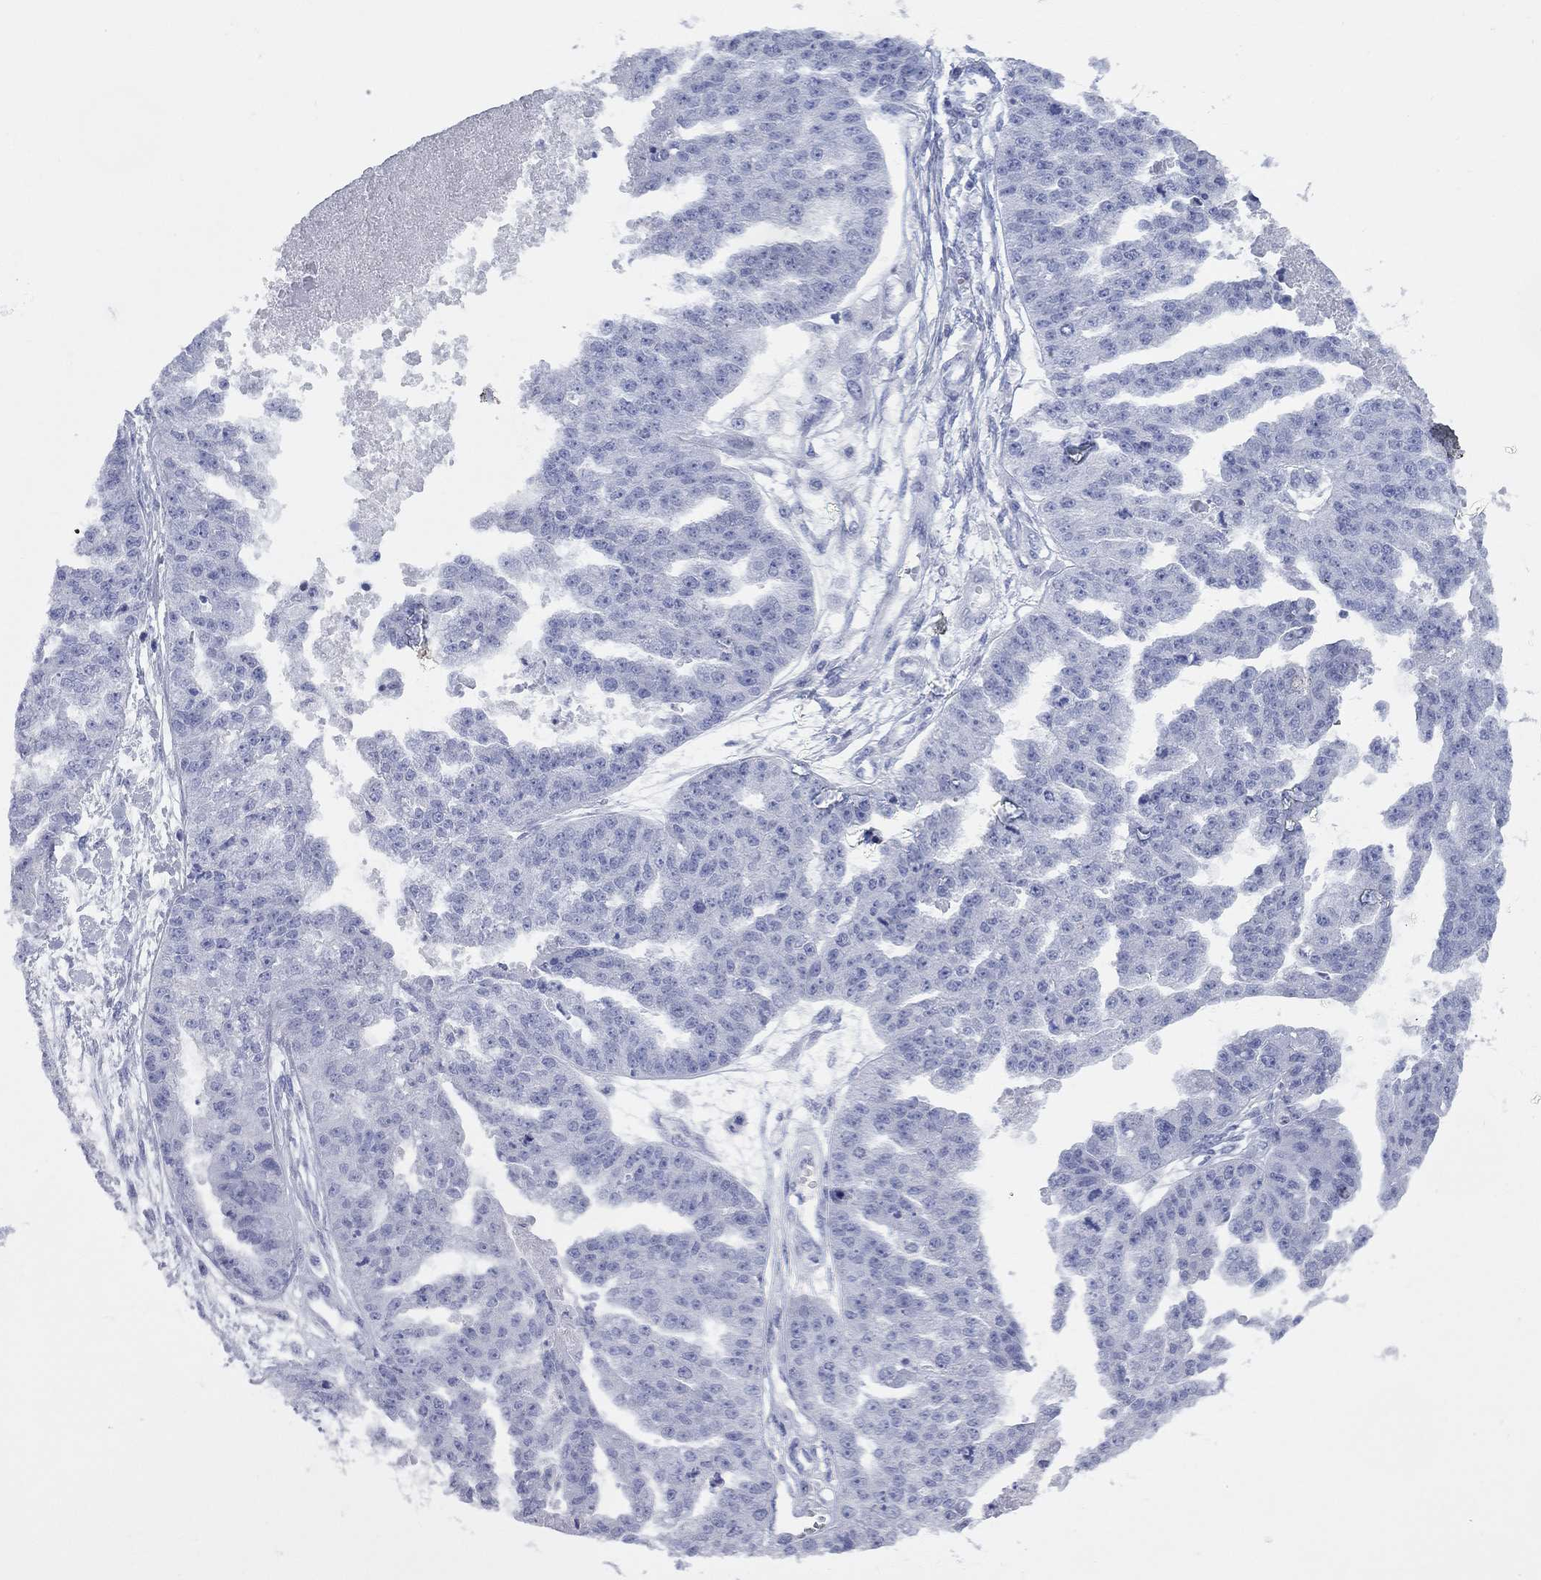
{"staining": {"intensity": "negative", "quantity": "none", "location": "none"}, "tissue": "ovarian cancer", "cell_type": "Tumor cells", "image_type": "cancer", "snomed": [{"axis": "morphology", "description": "Cystadenocarcinoma, serous, NOS"}, {"axis": "topography", "description": "Ovary"}], "caption": "A high-resolution histopathology image shows immunohistochemistry staining of serous cystadenocarcinoma (ovarian), which displays no significant positivity in tumor cells.", "gene": "CCNA1", "patient": {"sex": "female", "age": 58}}